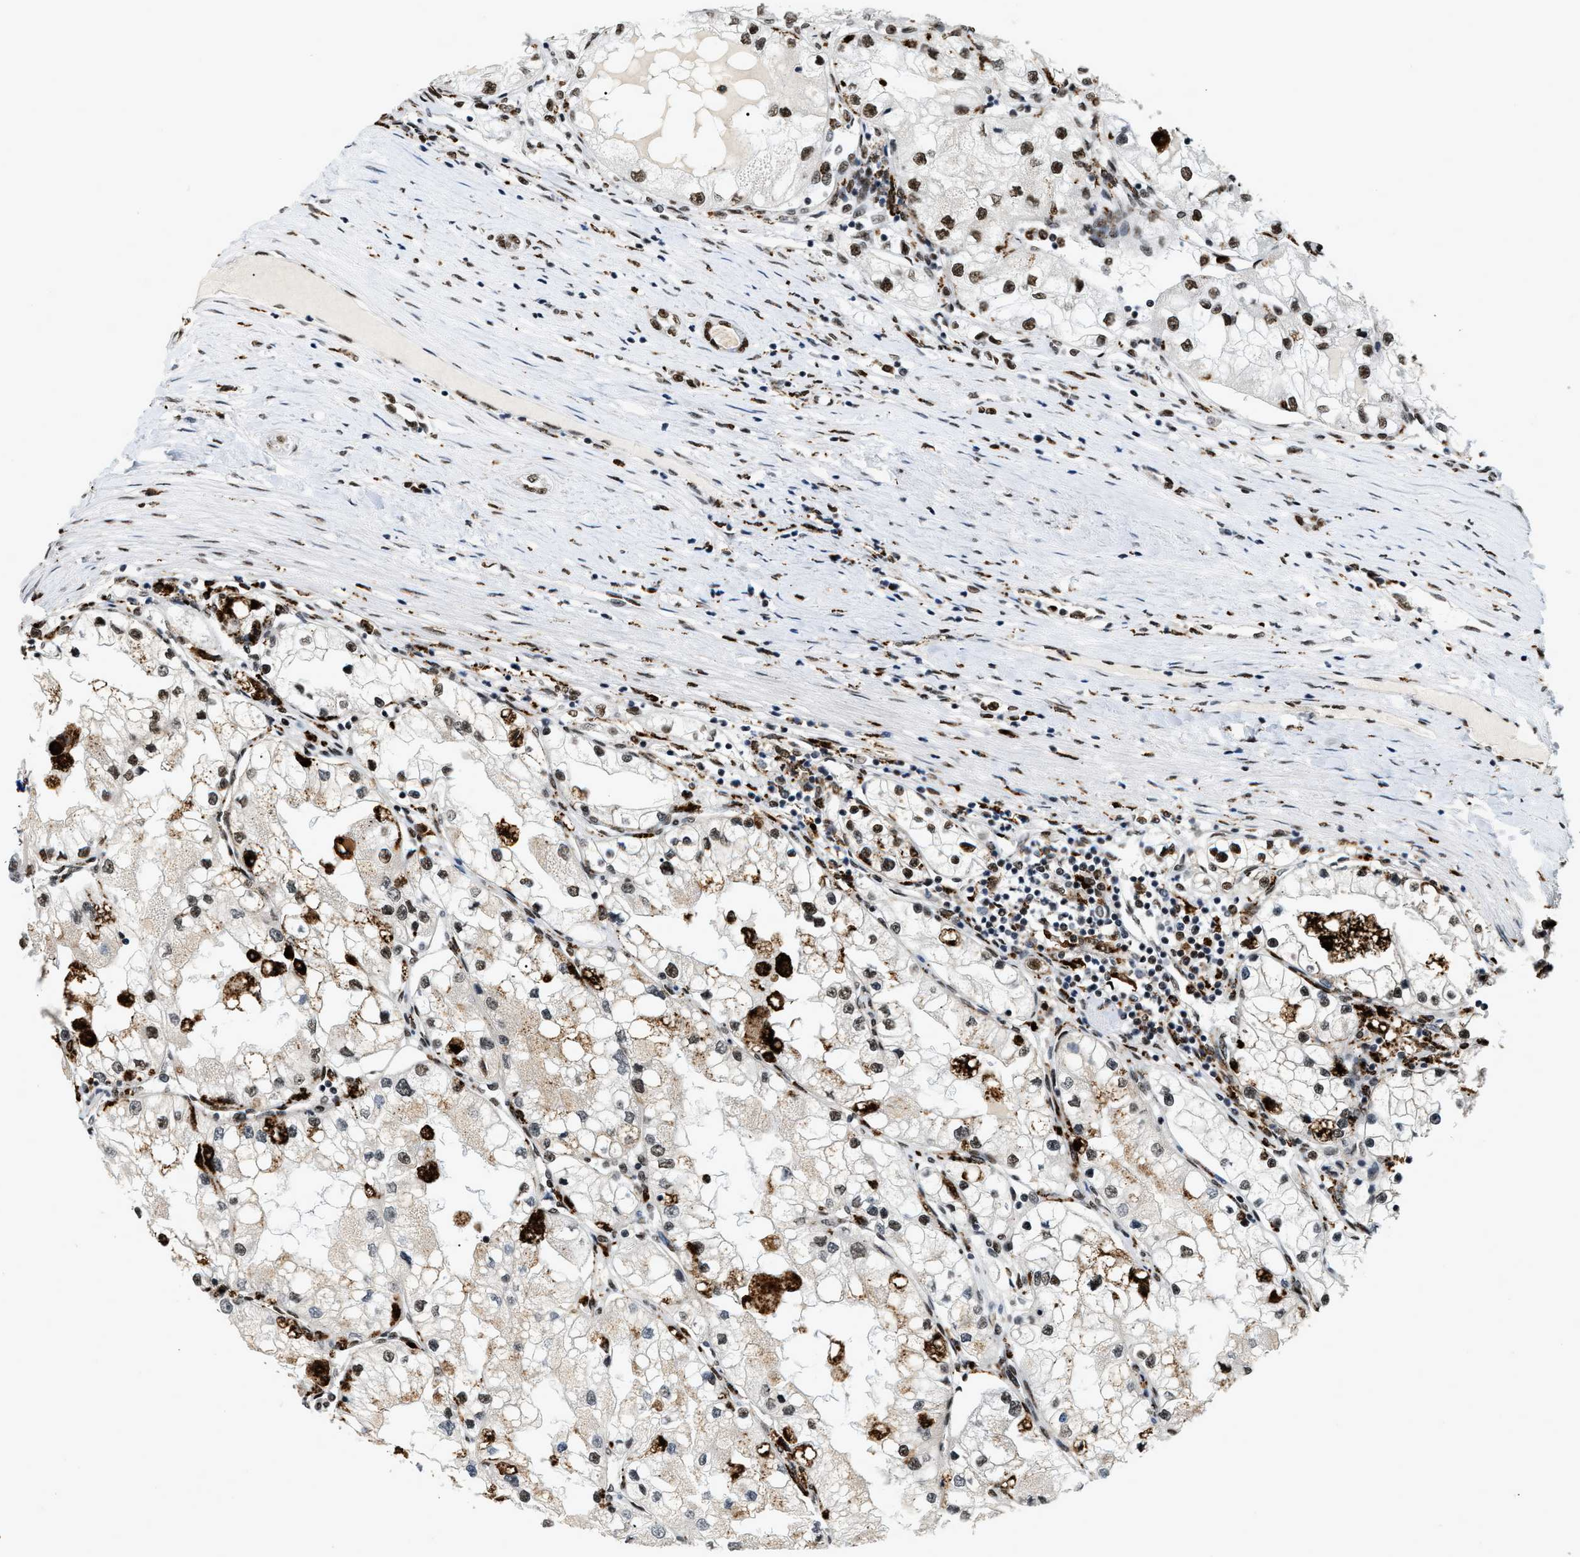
{"staining": {"intensity": "weak", "quantity": ">75%", "location": "cytoplasmic/membranous,nuclear"}, "tissue": "renal cancer", "cell_type": "Tumor cells", "image_type": "cancer", "snomed": [{"axis": "morphology", "description": "Adenocarcinoma, NOS"}, {"axis": "topography", "description": "Kidney"}], "caption": "DAB immunohistochemical staining of adenocarcinoma (renal) exhibits weak cytoplasmic/membranous and nuclear protein staining in about >75% of tumor cells.", "gene": "NUMA1", "patient": {"sex": "male", "age": 68}}